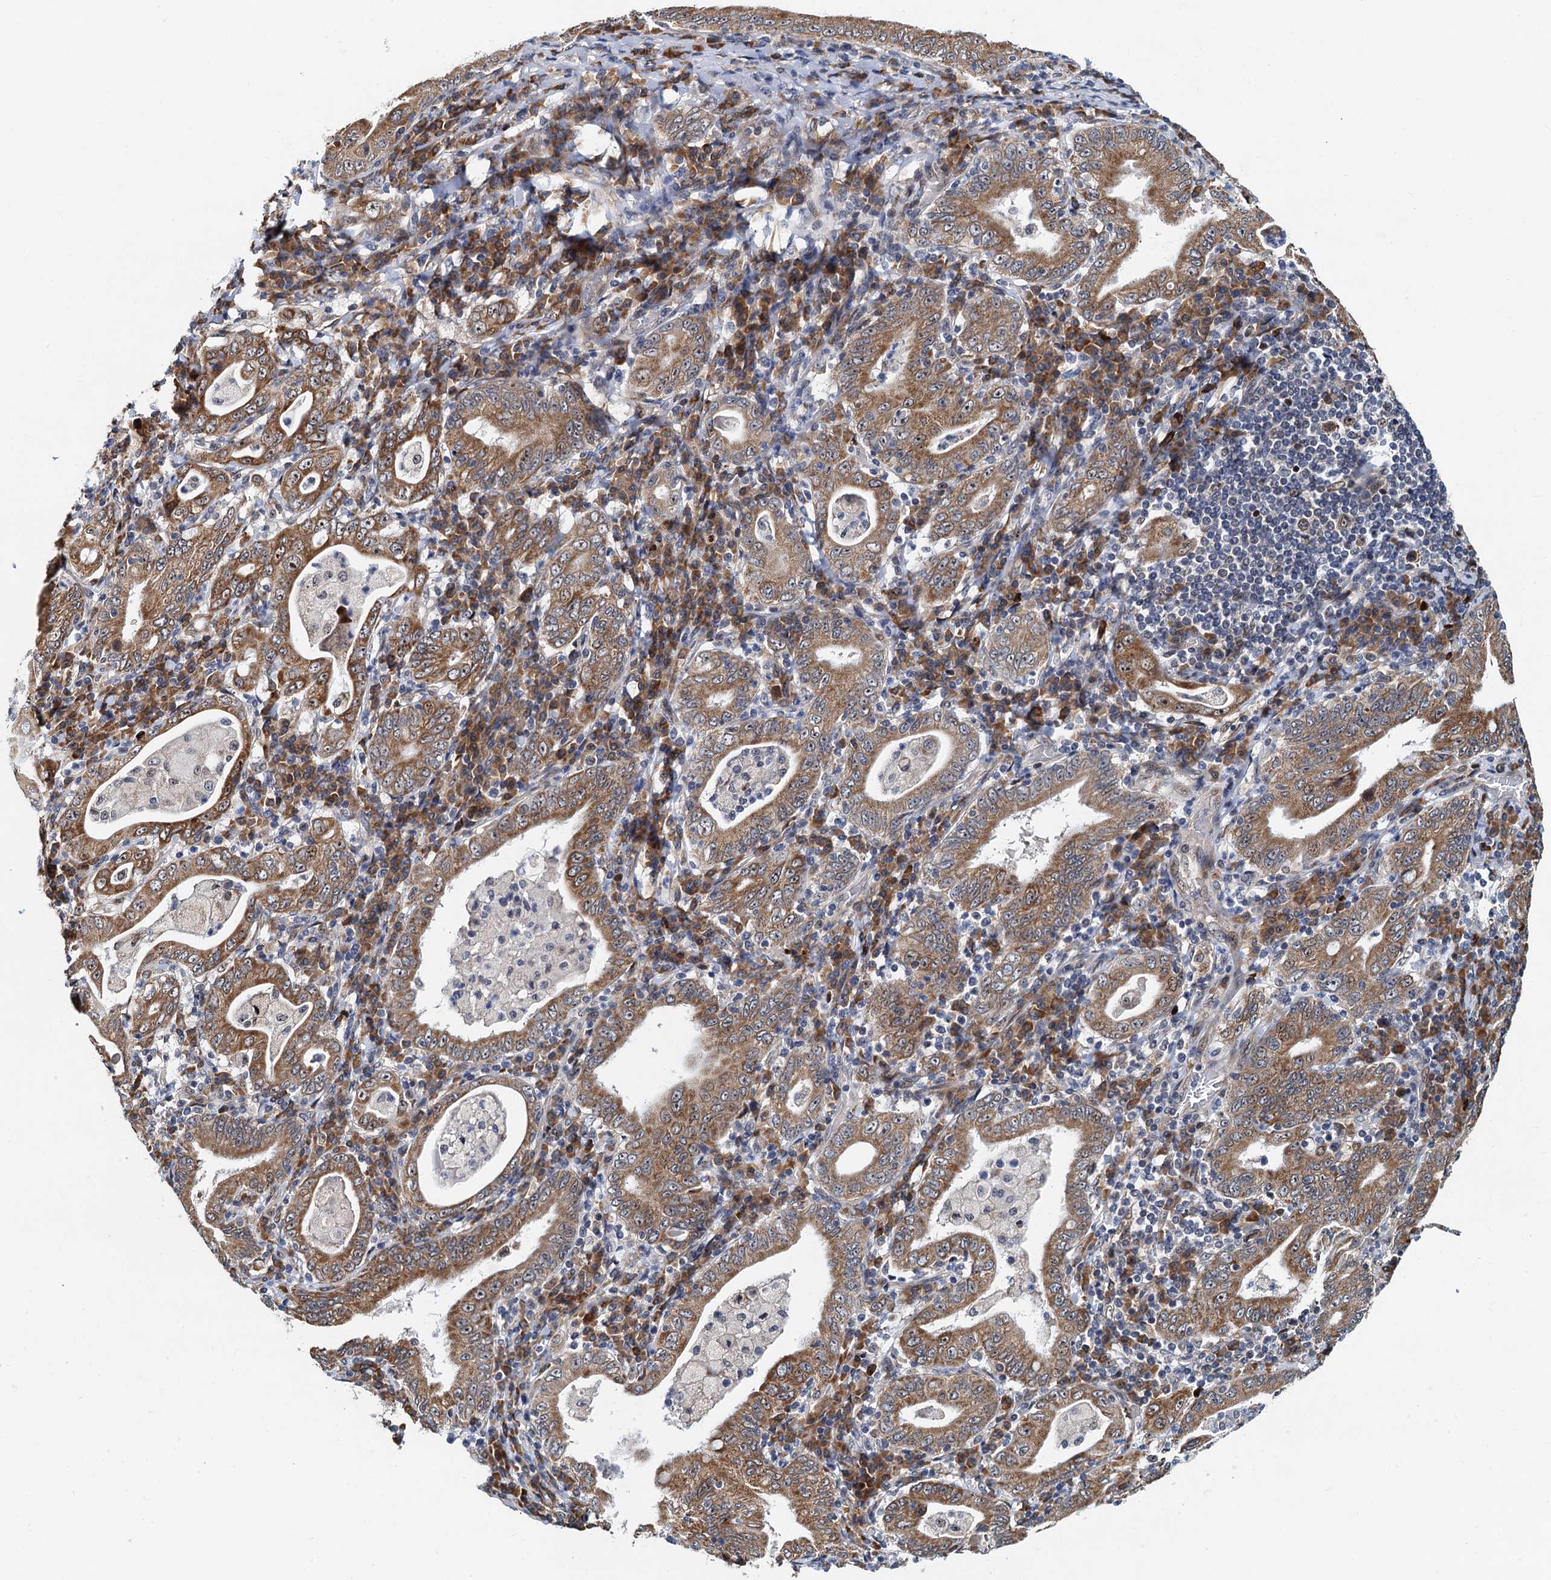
{"staining": {"intensity": "moderate", "quantity": ">75%", "location": "cytoplasmic/membranous"}, "tissue": "stomach cancer", "cell_type": "Tumor cells", "image_type": "cancer", "snomed": [{"axis": "morphology", "description": "Normal tissue, NOS"}, {"axis": "morphology", "description": "Adenocarcinoma, NOS"}, {"axis": "topography", "description": "Esophagus"}, {"axis": "topography", "description": "Stomach, upper"}, {"axis": "topography", "description": "Peripheral nerve tissue"}], "caption": "Immunohistochemical staining of stomach adenocarcinoma reveals medium levels of moderate cytoplasmic/membranous staining in about >75% of tumor cells.", "gene": "DNAJC21", "patient": {"sex": "male", "age": 62}}